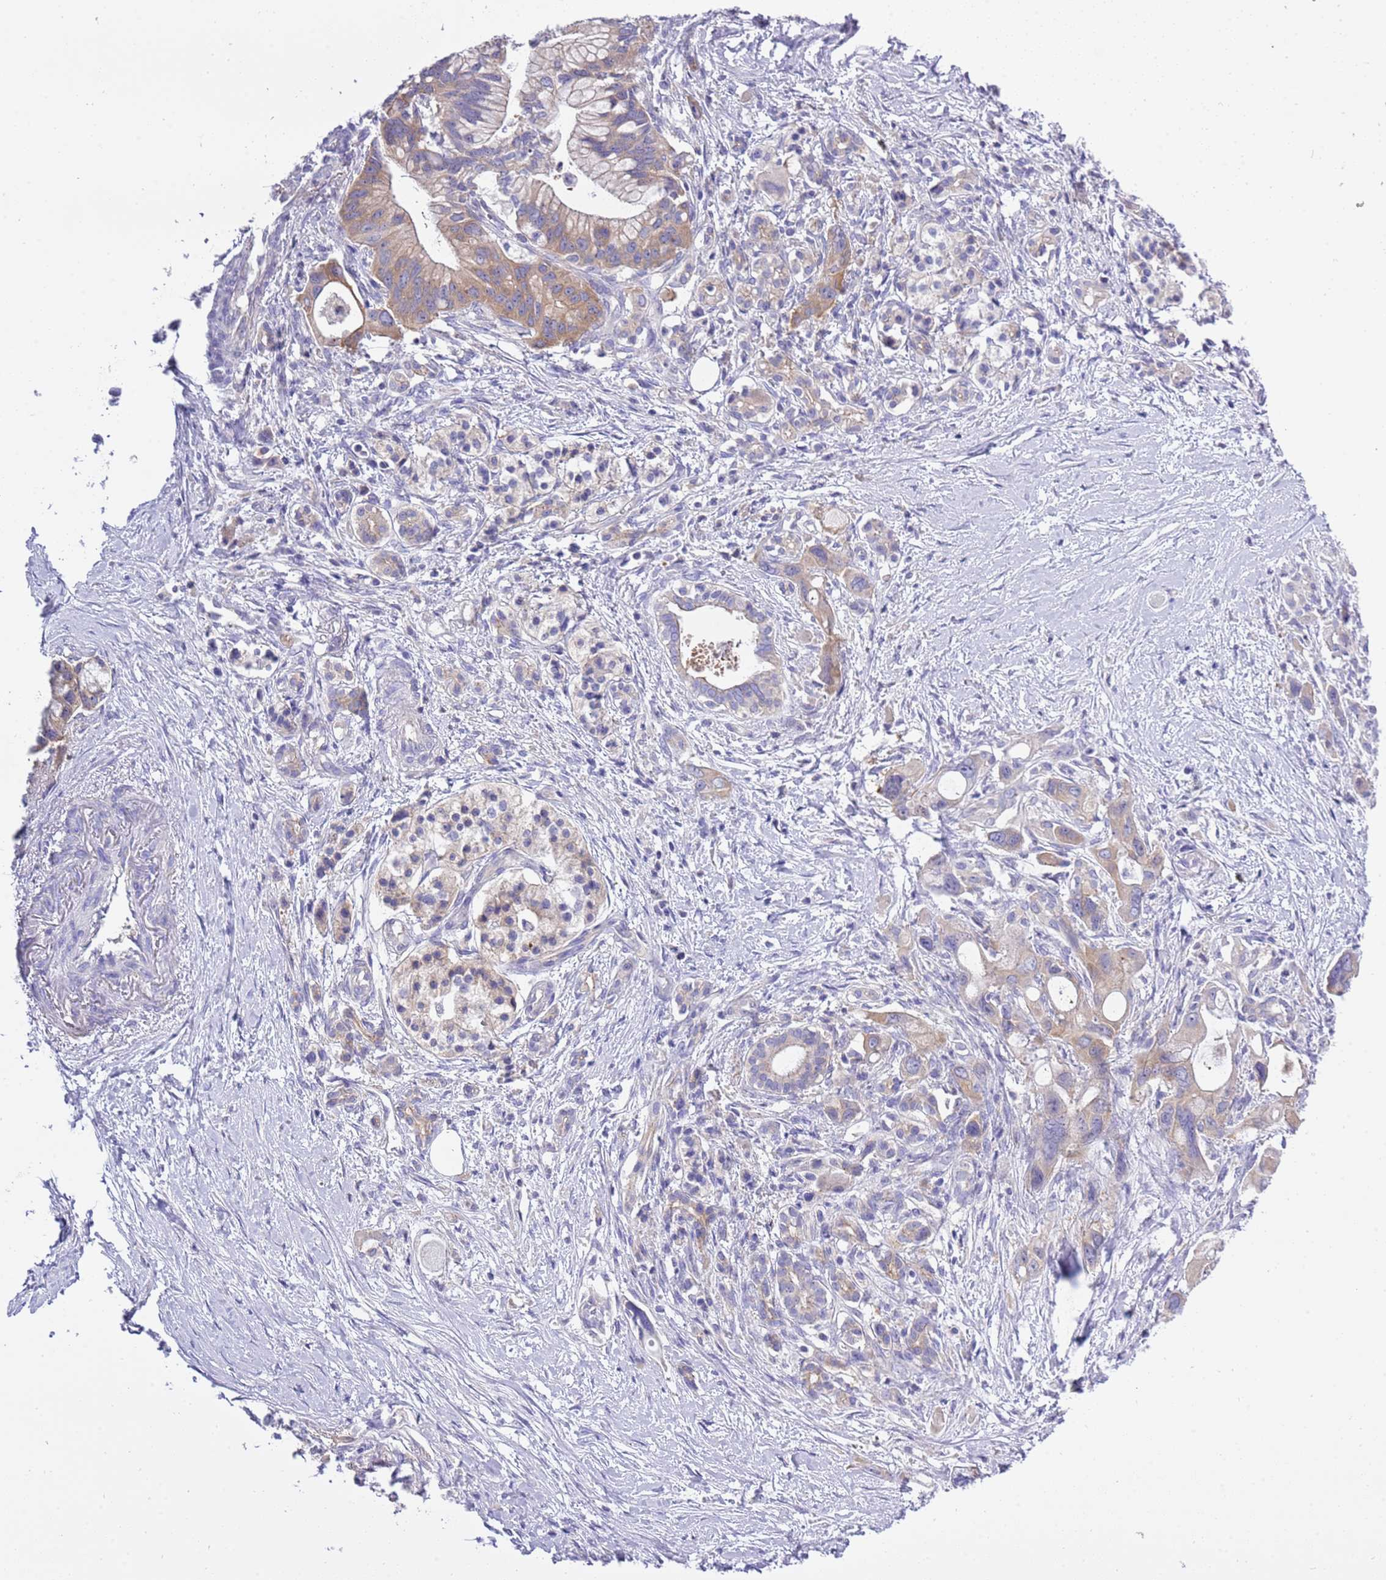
{"staining": {"intensity": "moderate", "quantity": ">75%", "location": "cytoplasmic/membranous"}, "tissue": "pancreatic cancer", "cell_type": "Tumor cells", "image_type": "cancer", "snomed": [{"axis": "morphology", "description": "Adenocarcinoma, NOS"}, {"axis": "topography", "description": "Pancreas"}], "caption": "Adenocarcinoma (pancreatic) stained with DAB IHC demonstrates medium levels of moderate cytoplasmic/membranous expression in about >75% of tumor cells.", "gene": "STIP1", "patient": {"sex": "male", "age": 68}}